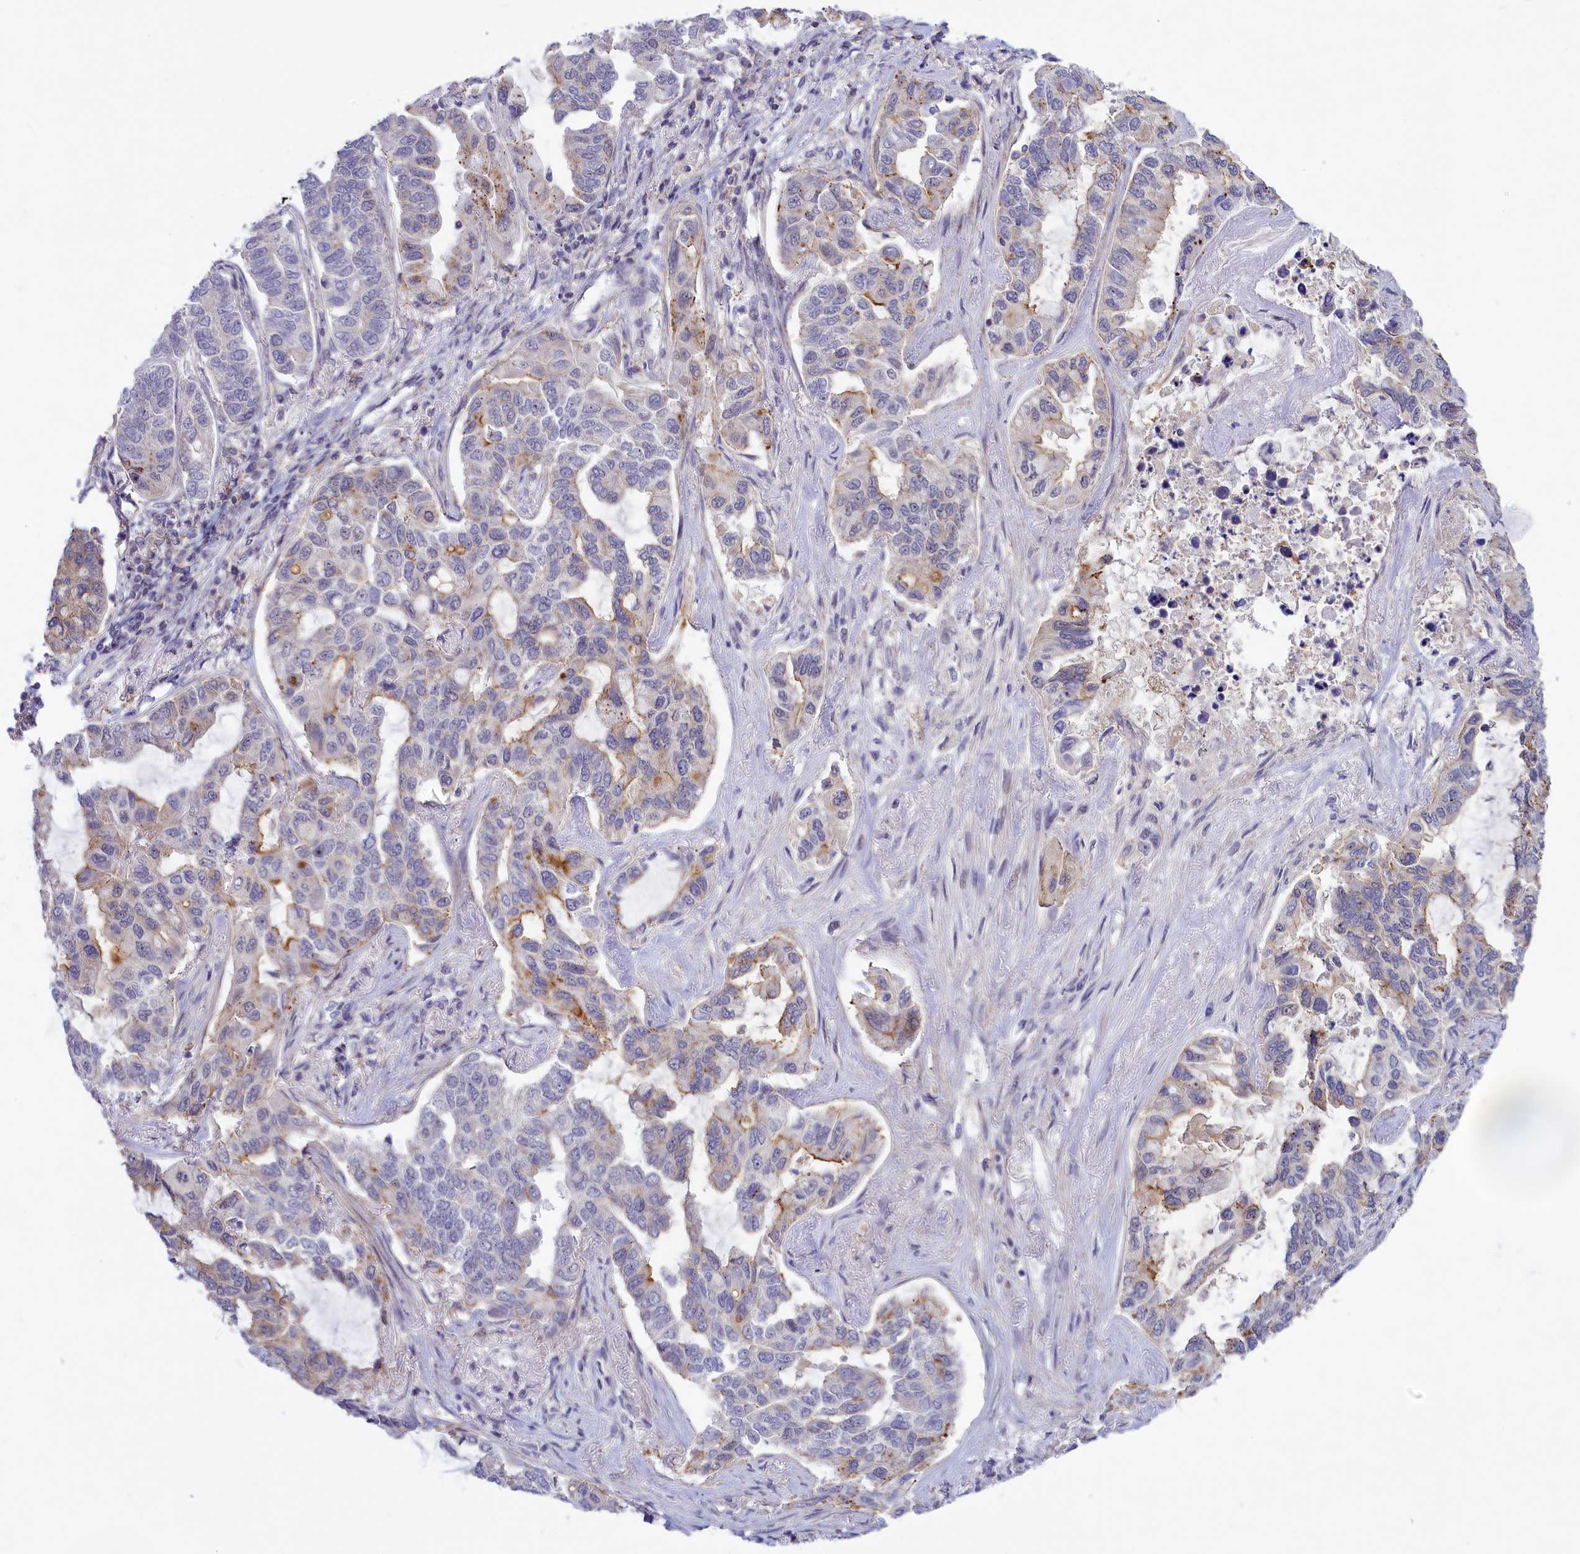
{"staining": {"intensity": "weak", "quantity": "<25%", "location": "cytoplasmic/membranous"}, "tissue": "lung cancer", "cell_type": "Tumor cells", "image_type": "cancer", "snomed": [{"axis": "morphology", "description": "Adenocarcinoma, NOS"}, {"axis": "topography", "description": "Lung"}], "caption": "Tumor cells are negative for protein expression in human lung cancer. (Stains: DAB immunohistochemistry with hematoxylin counter stain, Microscopy: brightfield microscopy at high magnification).", "gene": "HYKK", "patient": {"sex": "male", "age": 64}}